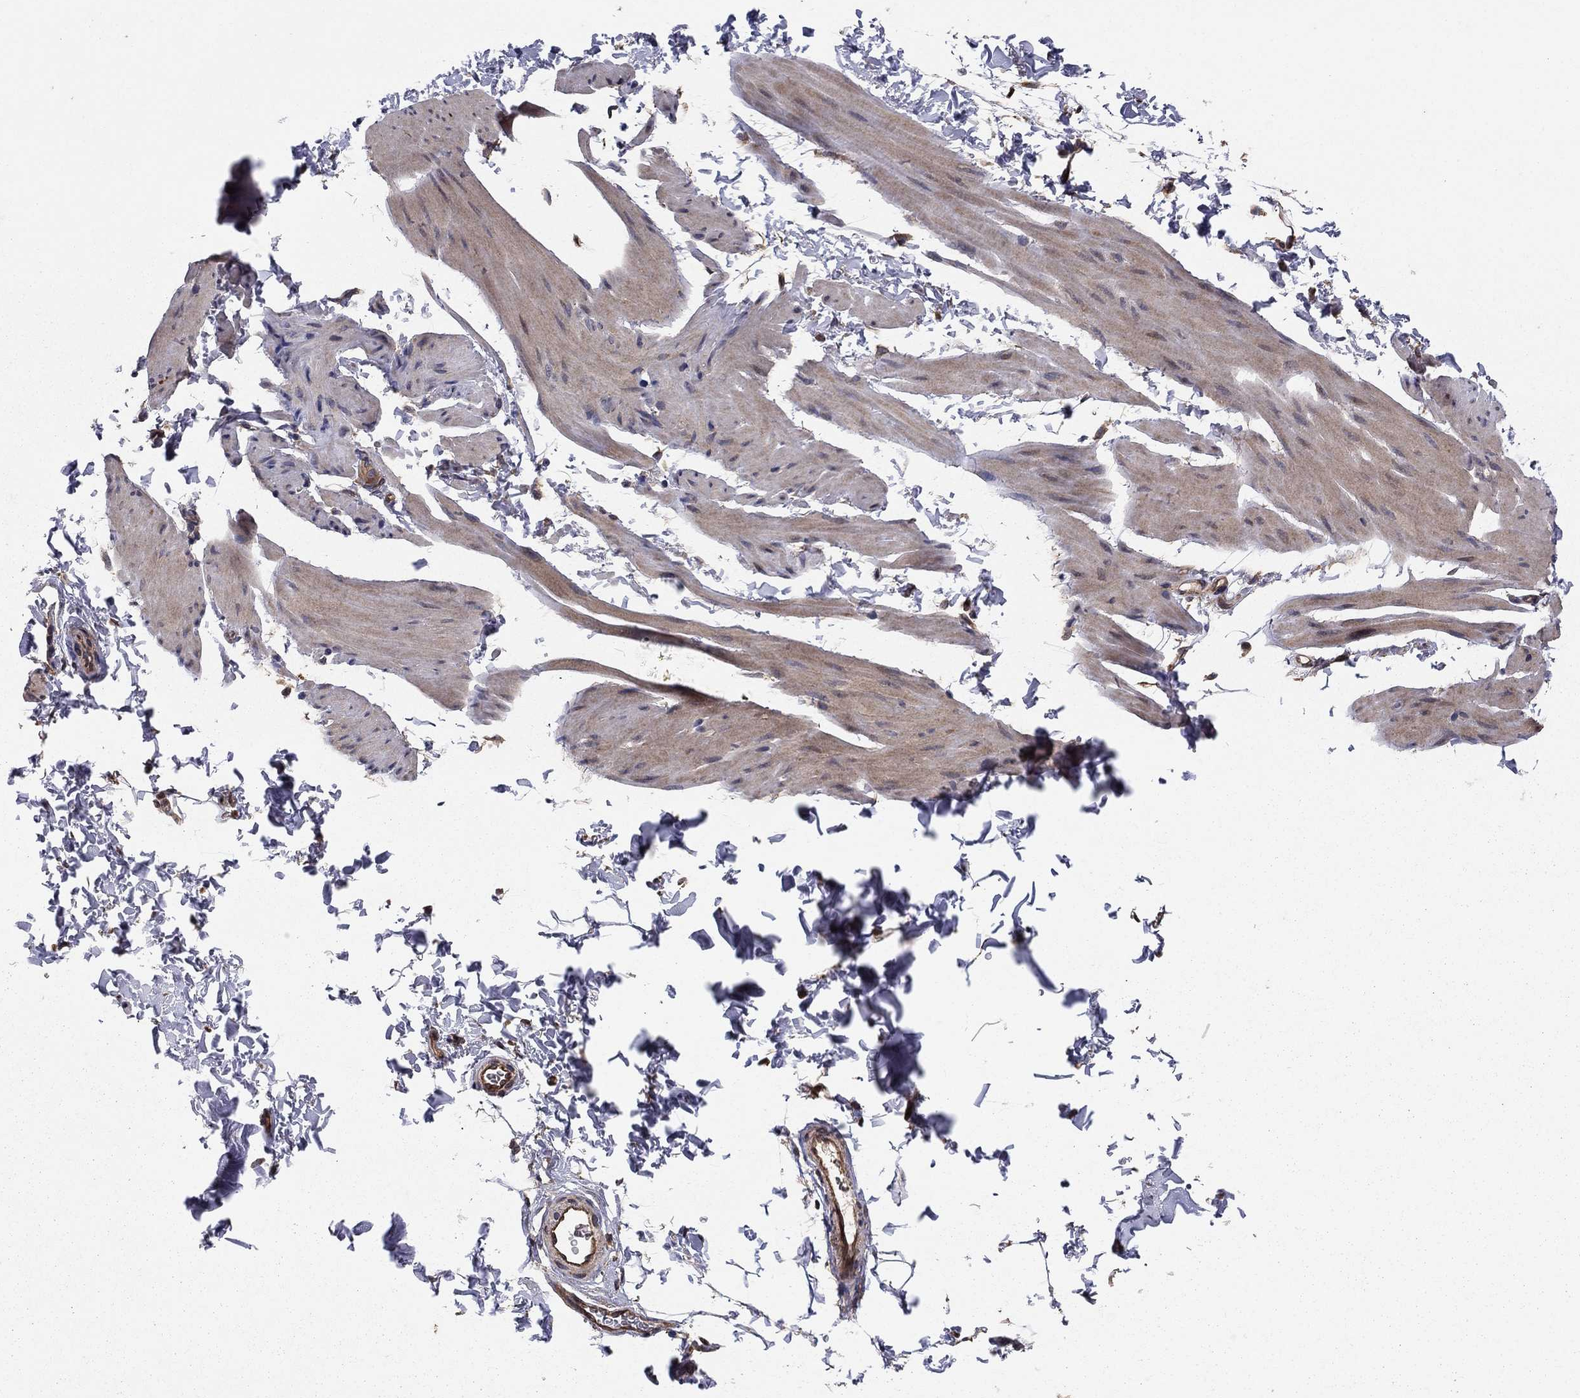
{"staining": {"intensity": "weak", "quantity": "25%-75%", "location": "cytoplasmic/membranous"}, "tissue": "smooth muscle", "cell_type": "Smooth muscle cells", "image_type": "normal", "snomed": [{"axis": "morphology", "description": "Normal tissue, NOS"}, {"axis": "topography", "description": "Adipose tissue"}, {"axis": "topography", "description": "Smooth muscle"}, {"axis": "topography", "description": "Peripheral nerve tissue"}], "caption": "Approximately 25%-75% of smooth muscle cells in benign human smooth muscle exhibit weak cytoplasmic/membranous protein expression as visualized by brown immunohistochemical staining.", "gene": "BABAM2", "patient": {"sex": "male", "age": 83}}